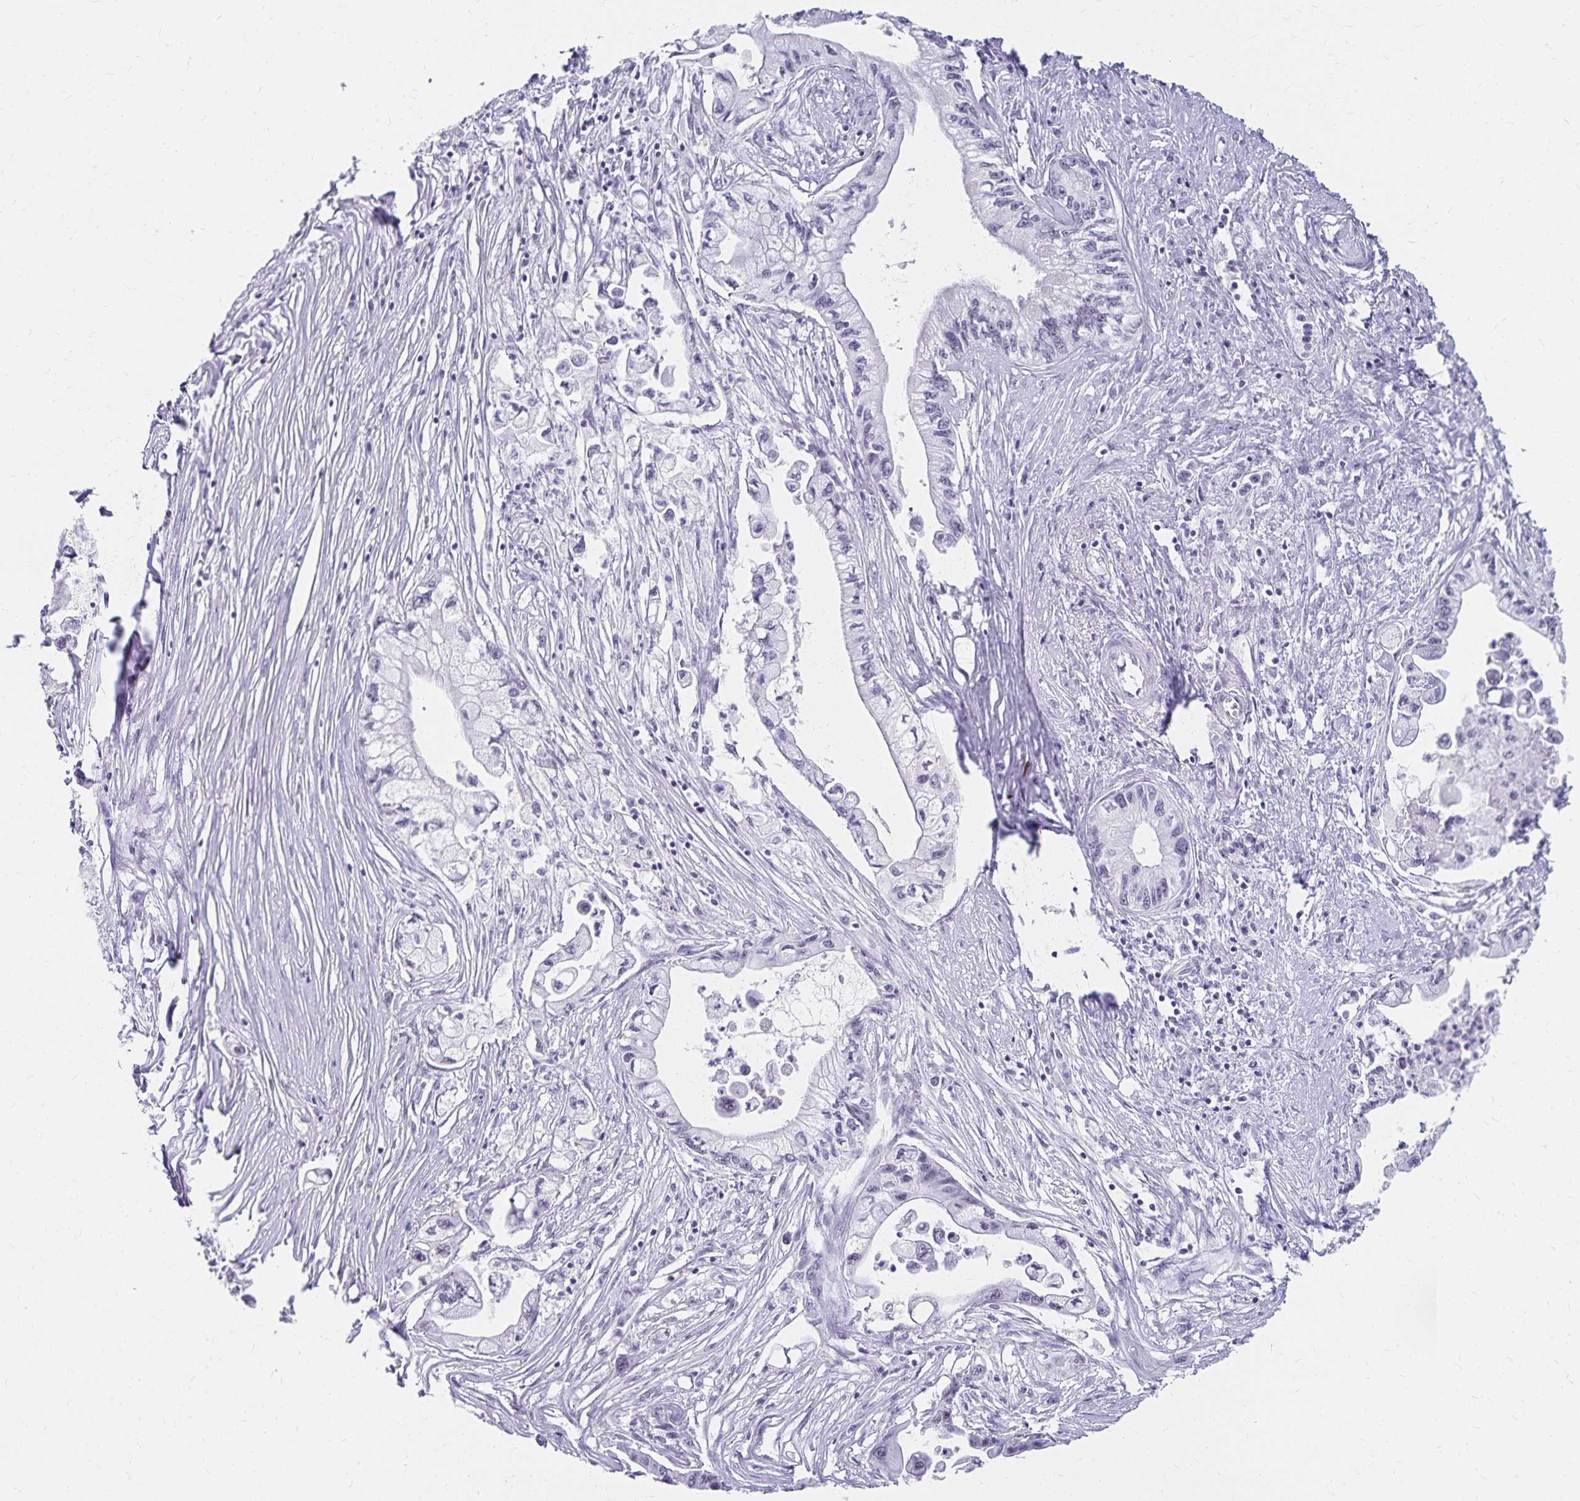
{"staining": {"intensity": "negative", "quantity": "none", "location": "none"}, "tissue": "pancreatic cancer", "cell_type": "Tumor cells", "image_type": "cancer", "snomed": [{"axis": "morphology", "description": "Adenocarcinoma, NOS"}, {"axis": "topography", "description": "Pancreas"}], "caption": "A high-resolution image shows immunohistochemistry staining of pancreatic adenocarcinoma, which exhibits no significant staining in tumor cells.", "gene": "C20orf85", "patient": {"sex": "male", "age": 61}}